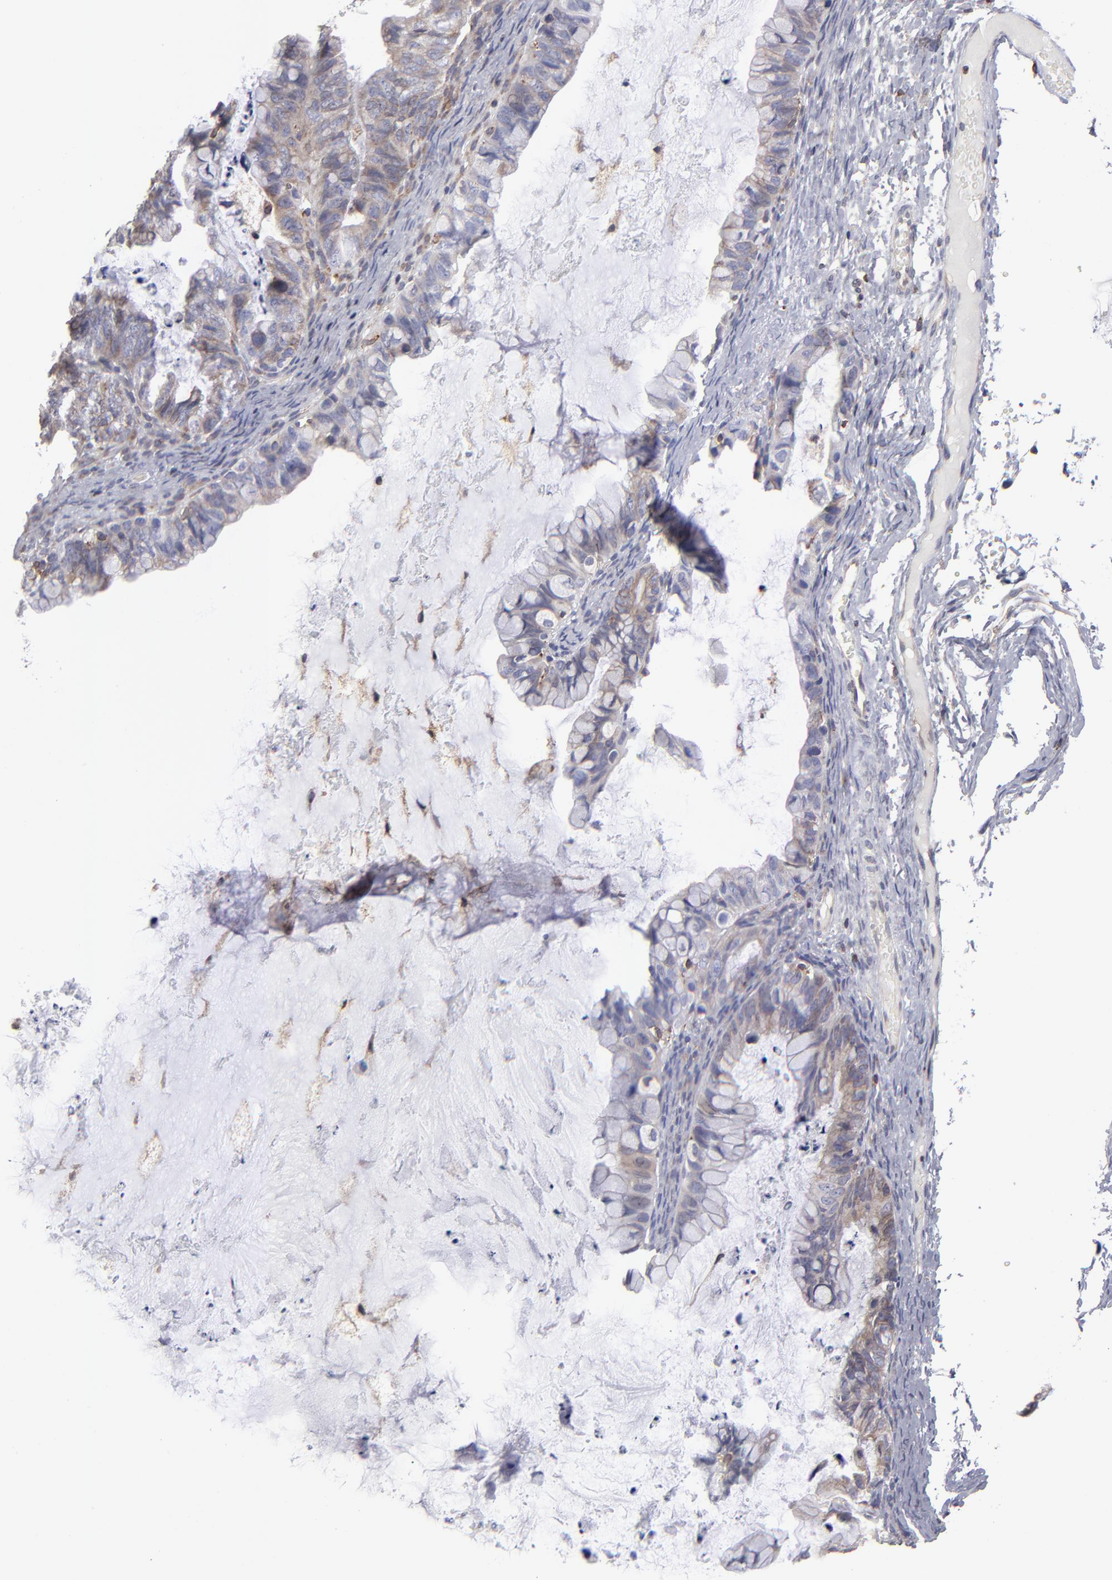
{"staining": {"intensity": "weak", "quantity": ">75%", "location": "cytoplasmic/membranous"}, "tissue": "ovarian cancer", "cell_type": "Tumor cells", "image_type": "cancer", "snomed": [{"axis": "morphology", "description": "Cystadenocarcinoma, mucinous, NOS"}, {"axis": "topography", "description": "Ovary"}], "caption": "This photomicrograph reveals IHC staining of human ovarian cancer (mucinous cystadenocarcinoma), with low weak cytoplasmic/membranous staining in approximately >75% of tumor cells.", "gene": "TMX1", "patient": {"sex": "female", "age": 36}}